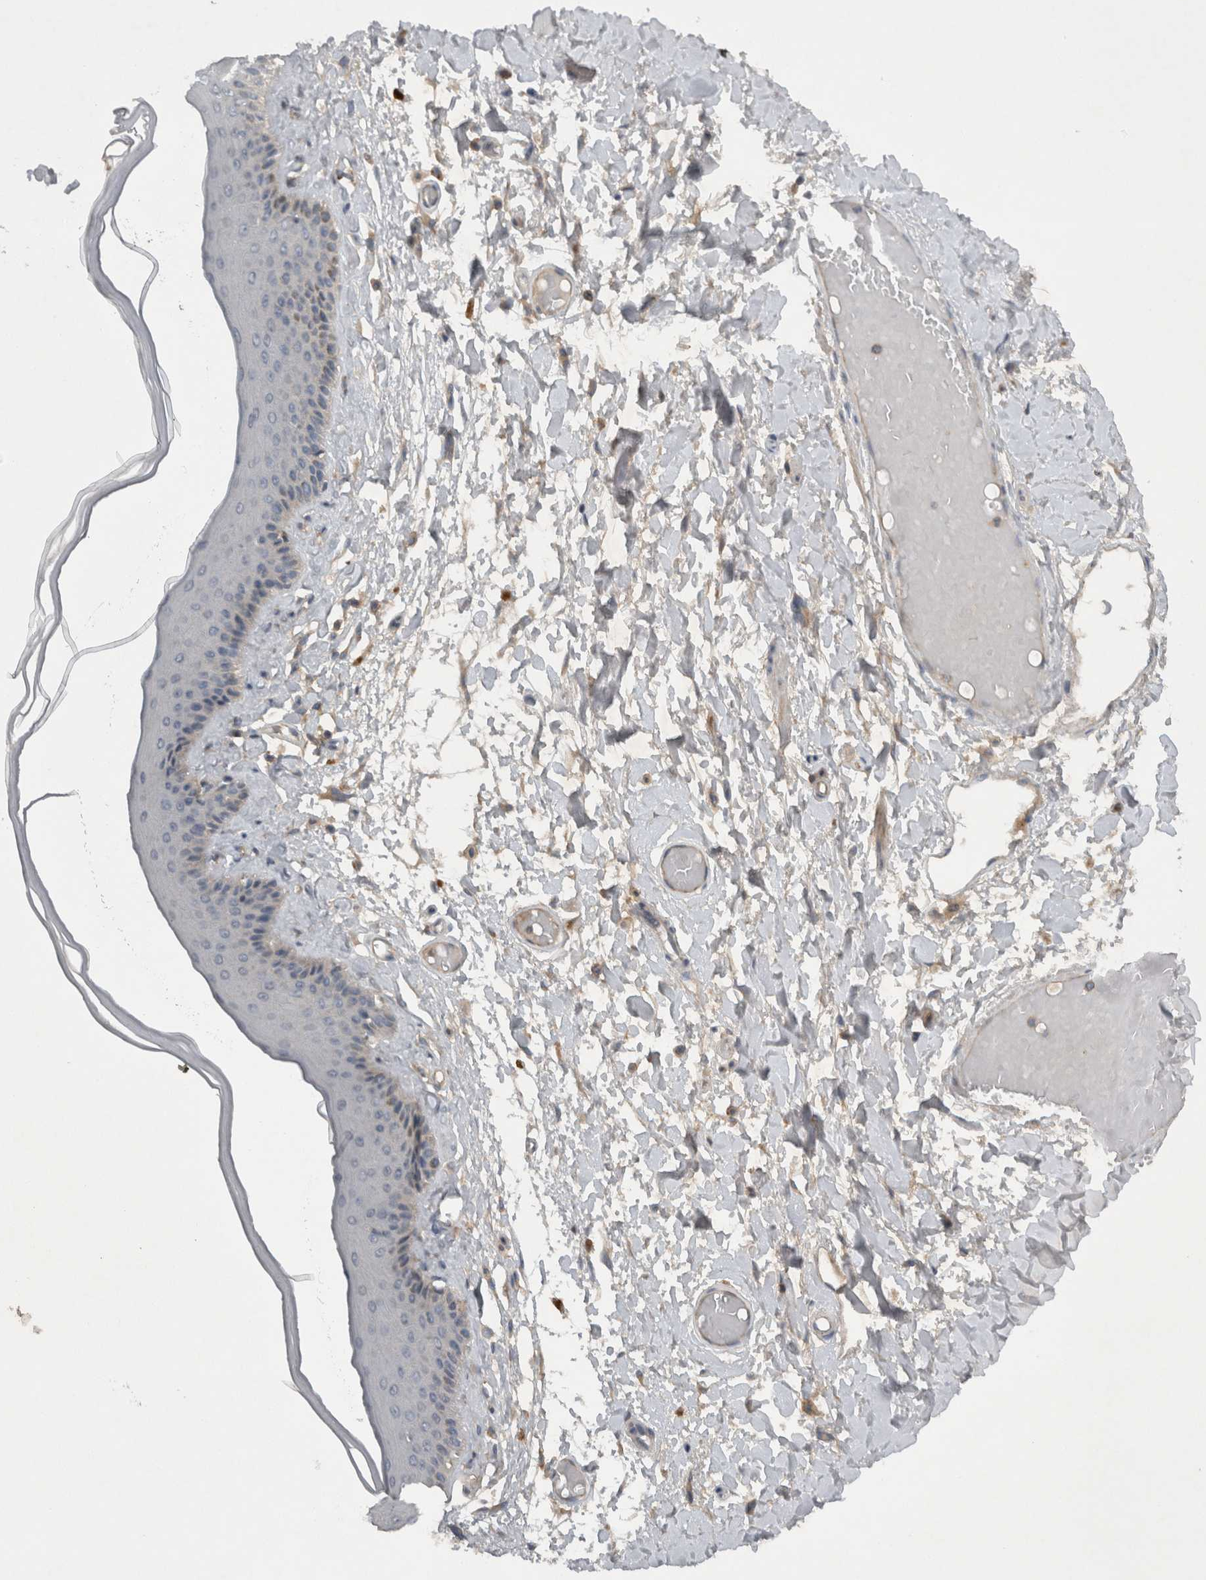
{"staining": {"intensity": "moderate", "quantity": "<25%", "location": "cytoplasmic/membranous"}, "tissue": "skin", "cell_type": "Epidermal cells", "image_type": "normal", "snomed": [{"axis": "morphology", "description": "Normal tissue, NOS"}, {"axis": "topography", "description": "Vulva"}], "caption": "Protein staining of benign skin shows moderate cytoplasmic/membranous positivity in approximately <25% of epidermal cells. (IHC, brightfield microscopy, high magnification).", "gene": "SCARA5", "patient": {"sex": "female", "age": 73}}